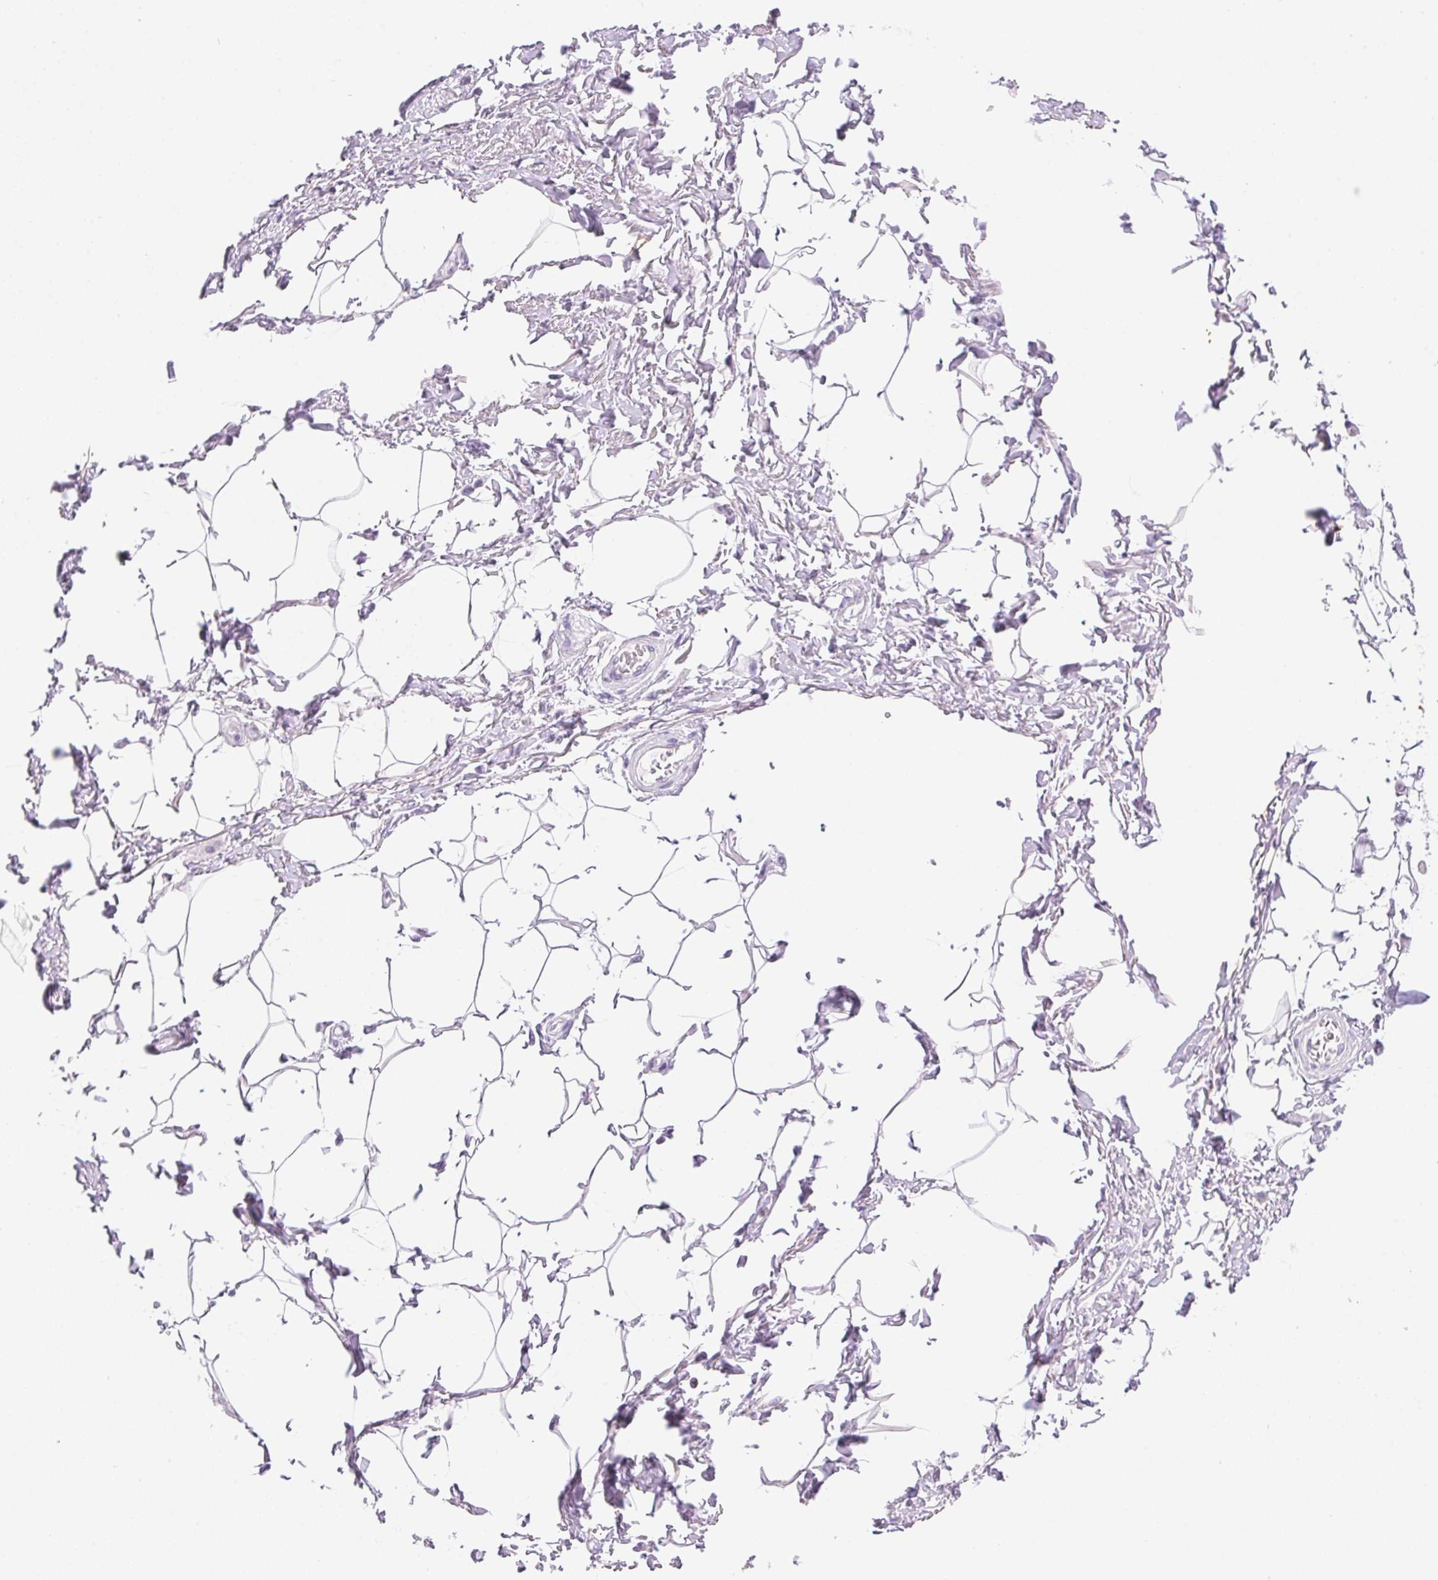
{"staining": {"intensity": "negative", "quantity": "none", "location": "none"}, "tissue": "adipose tissue", "cell_type": "Adipocytes", "image_type": "normal", "snomed": [{"axis": "morphology", "description": "Normal tissue, NOS"}, {"axis": "topography", "description": "Peripheral nerve tissue"}], "caption": "Adipocytes show no significant positivity in benign adipose tissue. Brightfield microscopy of immunohistochemistry stained with DAB (3,3'-diaminobenzidine) (brown) and hematoxylin (blue), captured at high magnification.", "gene": "DHCR24", "patient": {"sex": "male", "age": 51}}